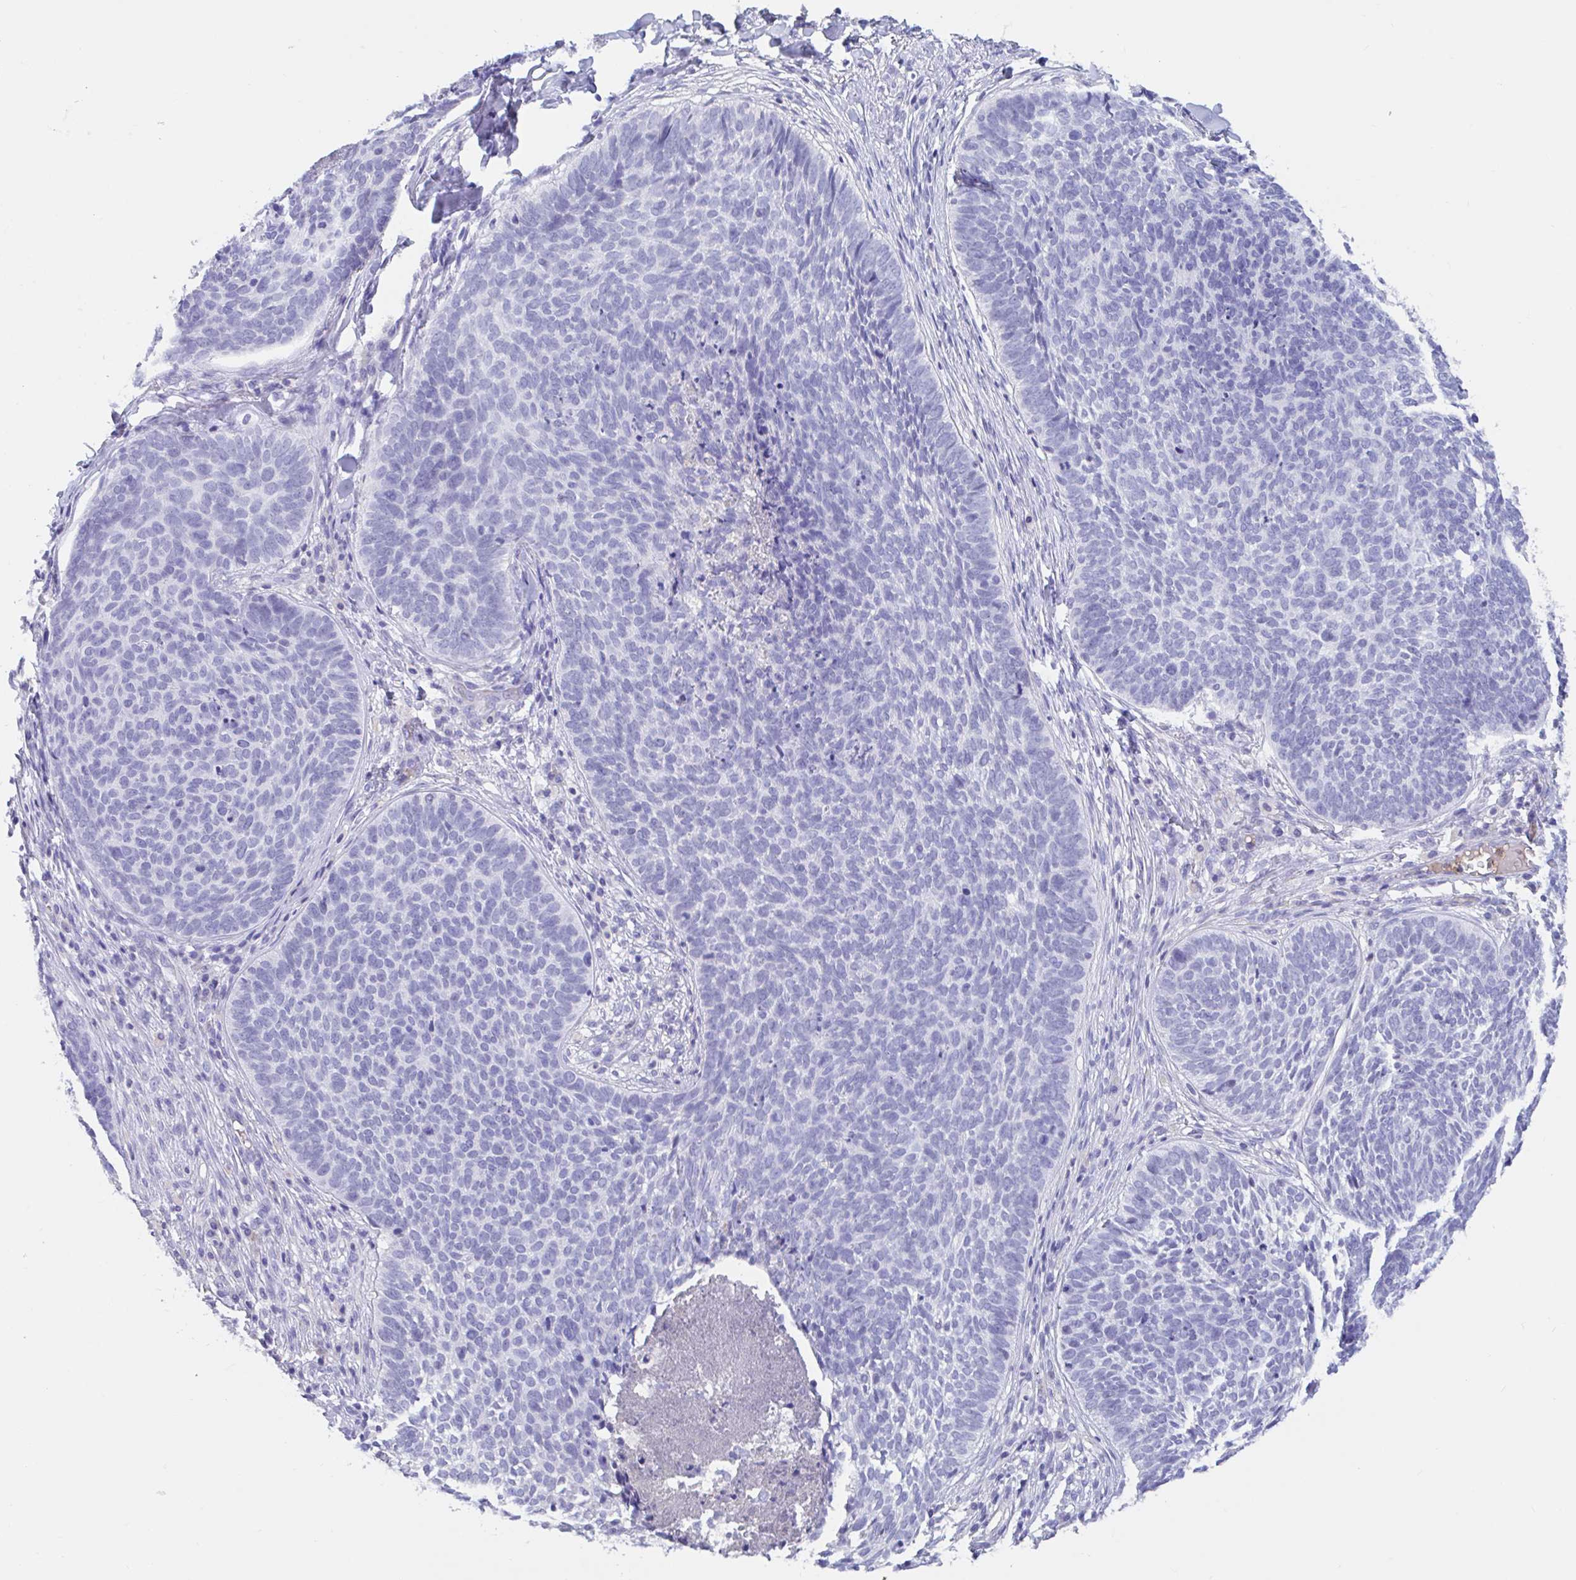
{"staining": {"intensity": "negative", "quantity": "none", "location": "none"}, "tissue": "skin cancer", "cell_type": "Tumor cells", "image_type": "cancer", "snomed": [{"axis": "morphology", "description": "Basal cell carcinoma"}, {"axis": "topography", "description": "Skin"}, {"axis": "topography", "description": "Skin of face"}], "caption": "A histopathology image of skin cancer (basal cell carcinoma) stained for a protein exhibits no brown staining in tumor cells.", "gene": "ZNHIT2", "patient": {"sex": "male", "age": 56}}